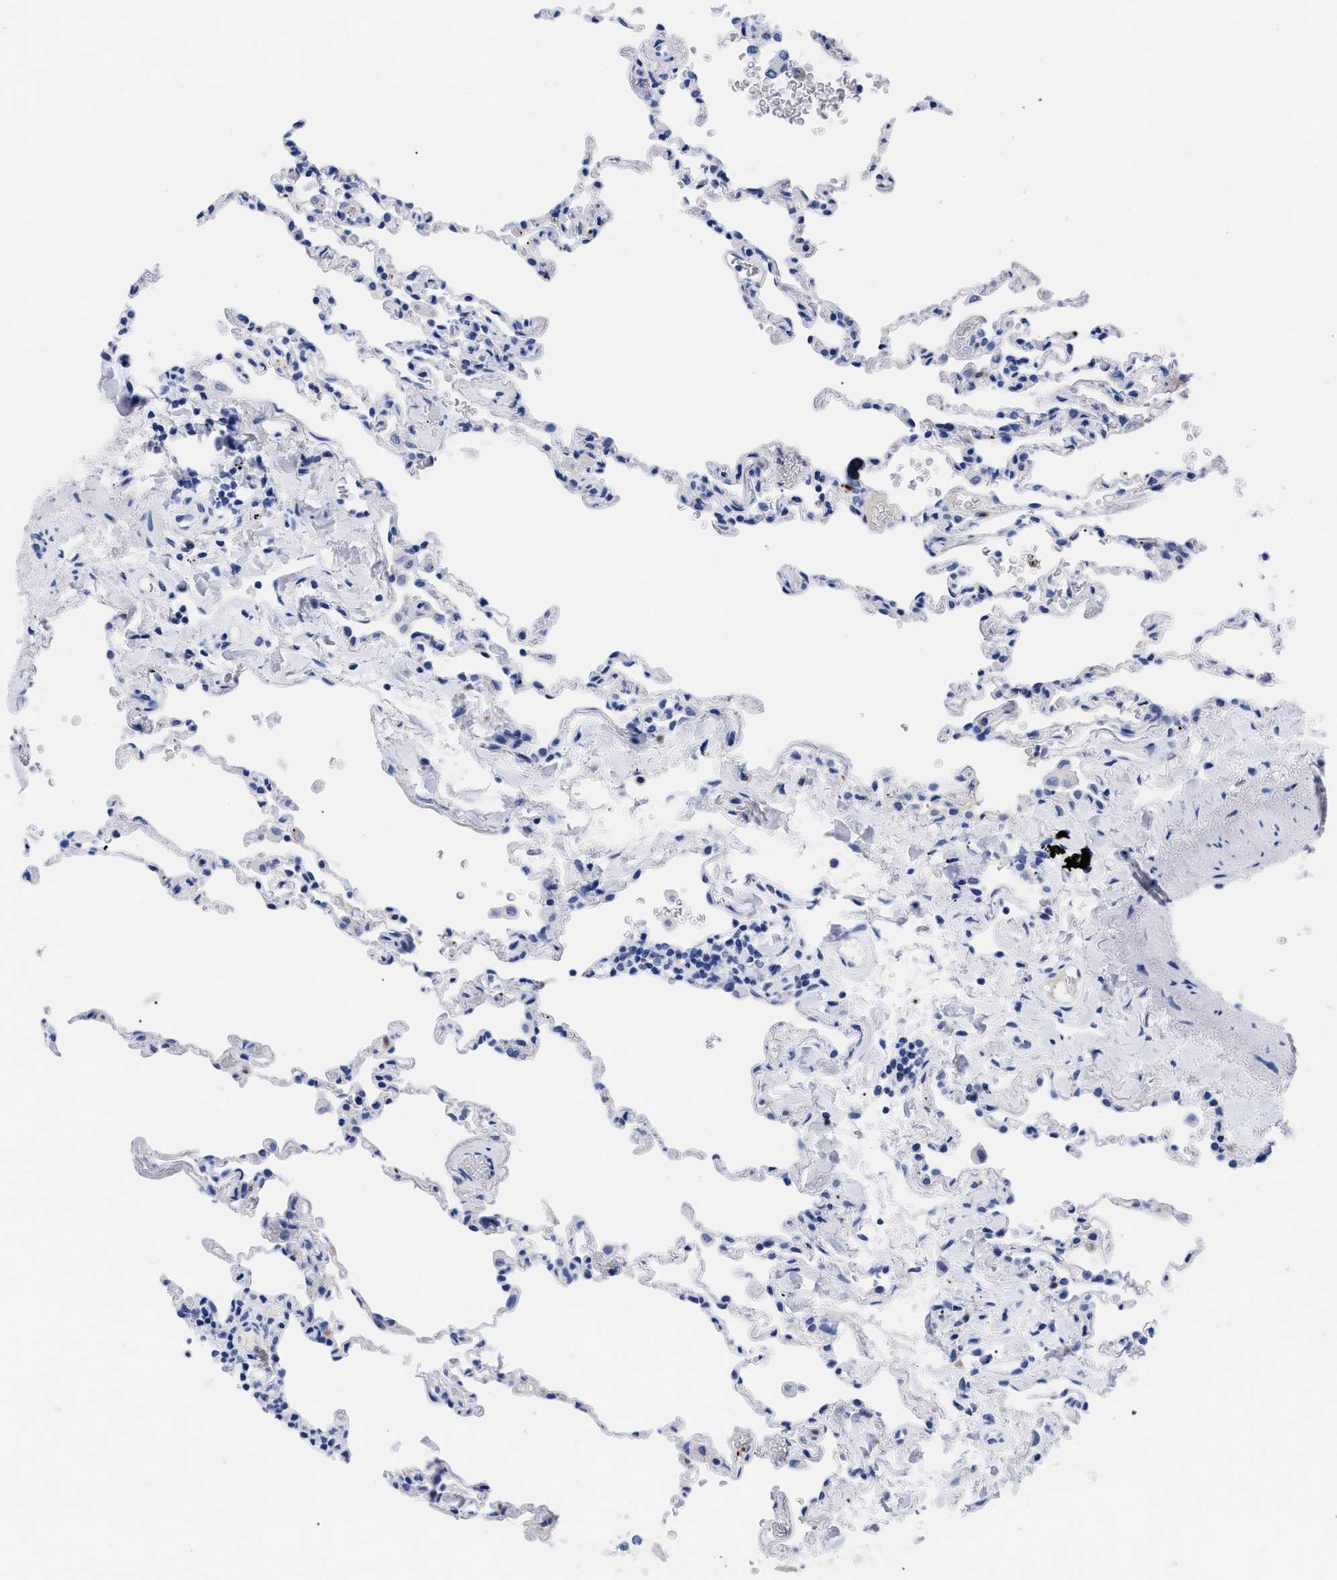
{"staining": {"intensity": "negative", "quantity": "none", "location": "none"}, "tissue": "lung", "cell_type": "Alveolar cells", "image_type": "normal", "snomed": [{"axis": "morphology", "description": "Normal tissue, NOS"}, {"axis": "topography", "description": "Lung"}], "caption": "An immunohistochemistry (IHC) photomicrograph of unremarkable lung is shown. There is no staining in alveolar cells of lung.", "gene": "TREML1", "patient": {"sex": "male", "age": 59}}